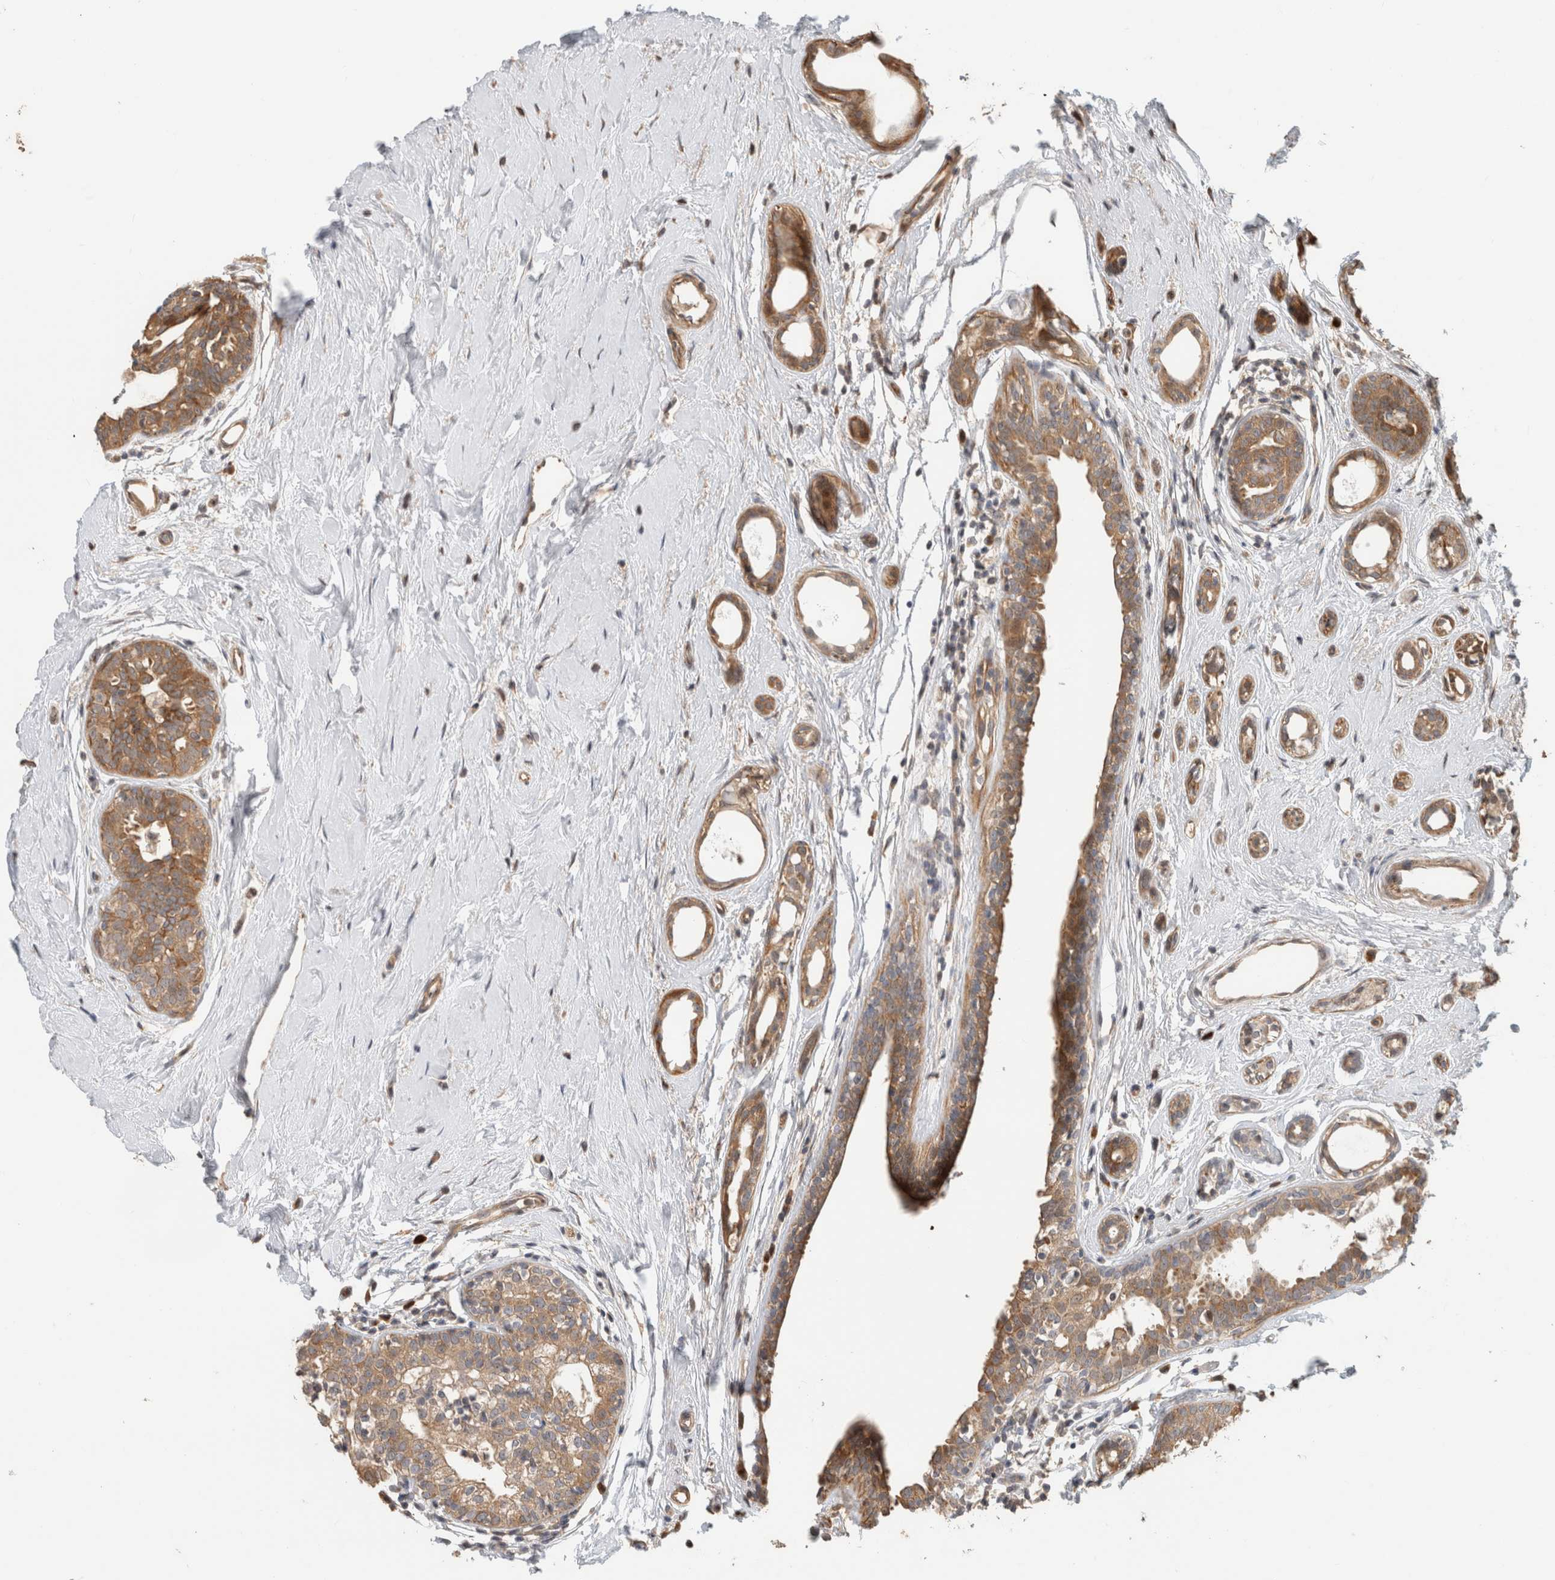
{"staining": {"intensity": "moderate", "quantity": ">75%", "location": "cytoplasmic/membranous"}, "tissue": "breast cancer", "cell_type": "Tumor cells", "image_type": "cancer", "snomed": [{"axis": "morphology", "description": "Duct carcinoma"}, {"axis": "topography", "description": "Breast"}], "caption": "IHC micrograph of human breast cancer stained for a protein (brown), which reveals medium levels of moderate cytoplasmic/membranous positivity in about >75% of tumor cells.", "gene": "PCDHB15", "patient": {"sex": "female", "age": 55}}